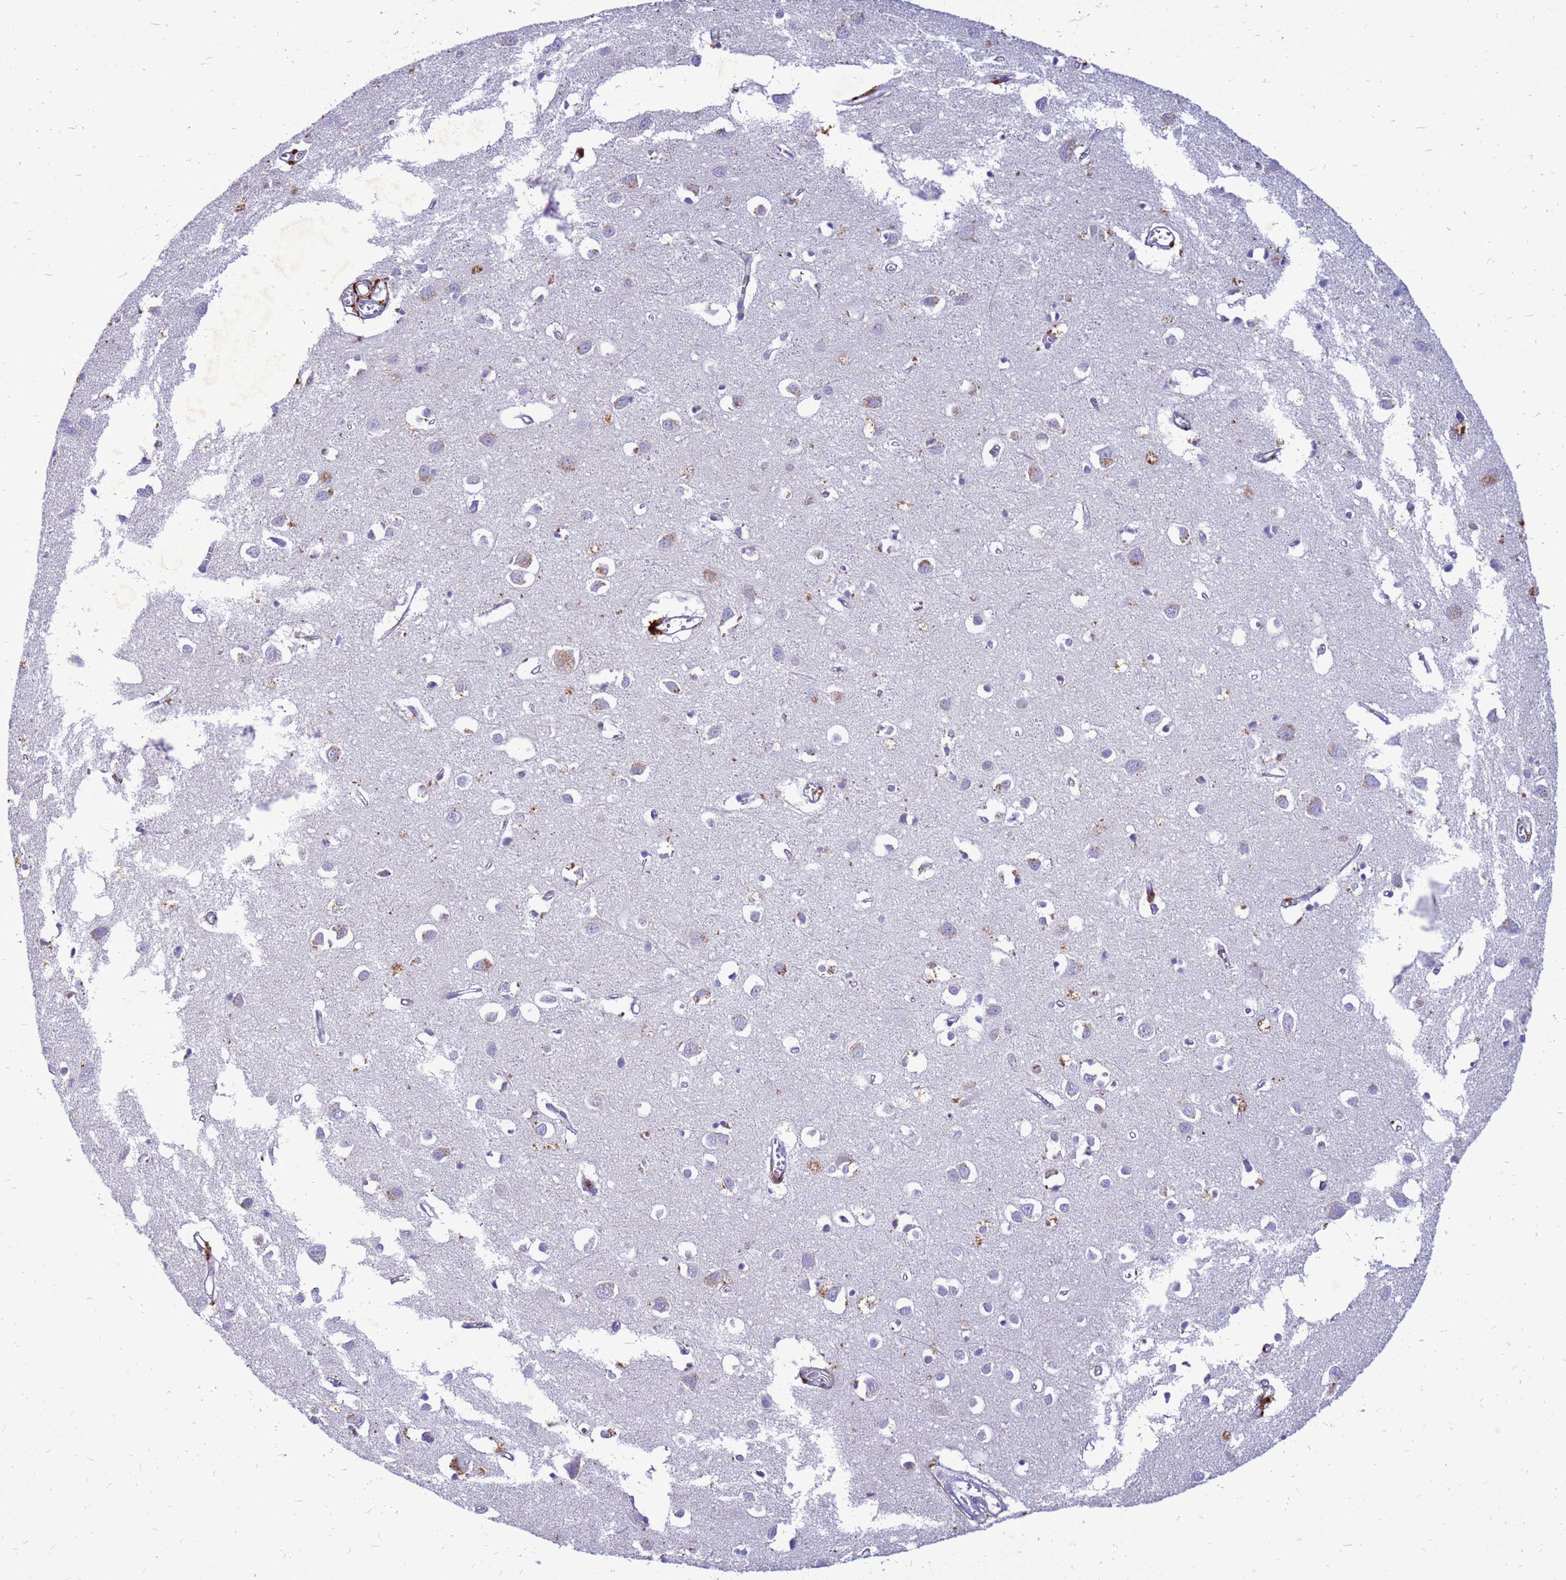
{"staining": {"intensity": "weak", "quantity": "<25%", "location": "cytoplasmic/membranous"}, "tissue": "cerebral cortex", "cell_type": "Endothelial cells", "image_type": "normal", "snomed": [{"axis": "morphology", "description": "Normal tissue, NOS"}, {"axis": "topography", "description": "Cerebral cortex"}], "caption": "There is no significant staining in endothelial cells of cerebral cortex. The staining was performed using DAB to visualize the protein expression in brown, while the nuclei were stained in blue with hematoxylin (Magnification: 20x).", "gene": "AKR1C1", "patient": {"sex": "female", "age": 64}}